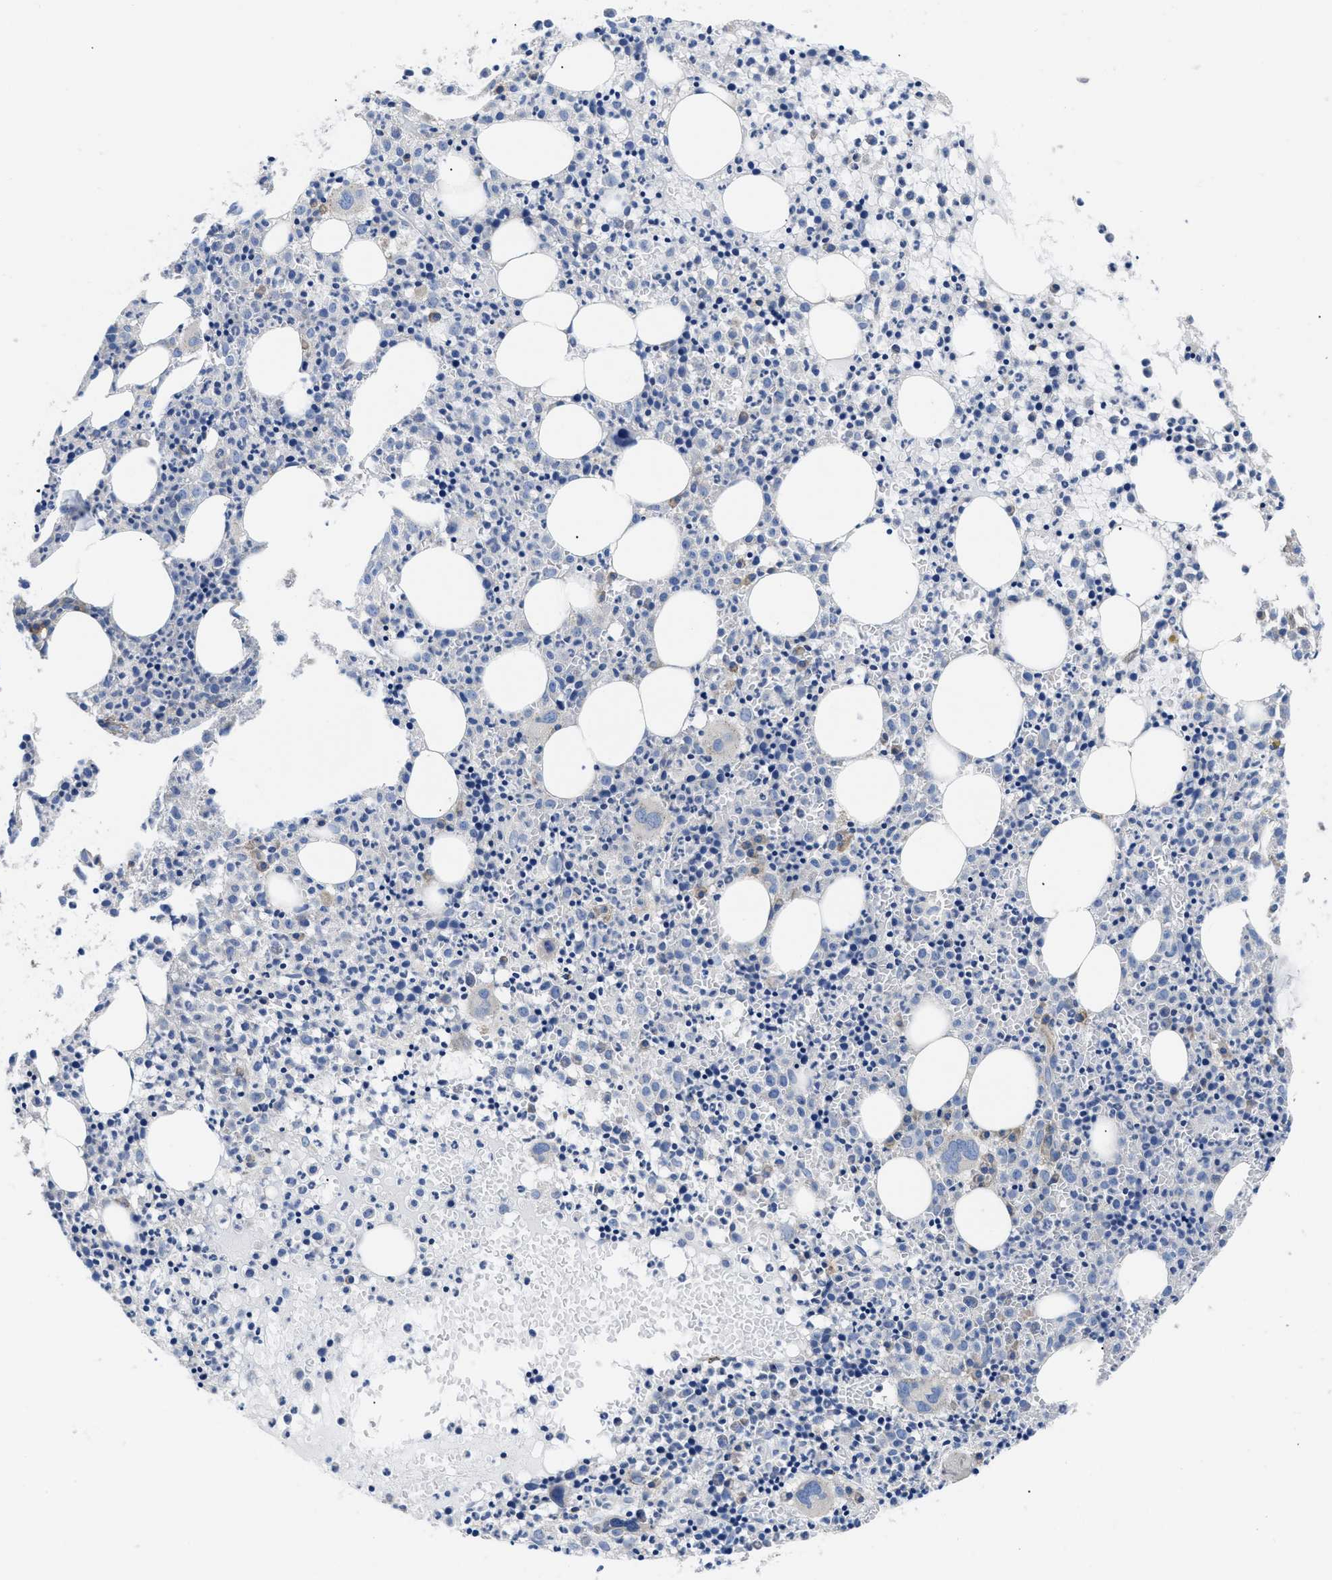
{"staining": {"intensity": "negative", "quantity": "none", "location": "none"}, "tissue": "bone marrow", "cell_type": "Hematopoietic cells", "image_type": "normal", "snomed": [{"axis": "morphology", "description": "Normal tissue, NOS"}, {"axis": "morphology", "description": "Inflammation, NOS"}, {"axis": "topography", "description": "Bone marrow"}], "caption": "IHC of normal human bone marrow displays no expression in hematopoietic cells.", "gene": "HLA", "patient": {"sex": "male", "age": 25}}